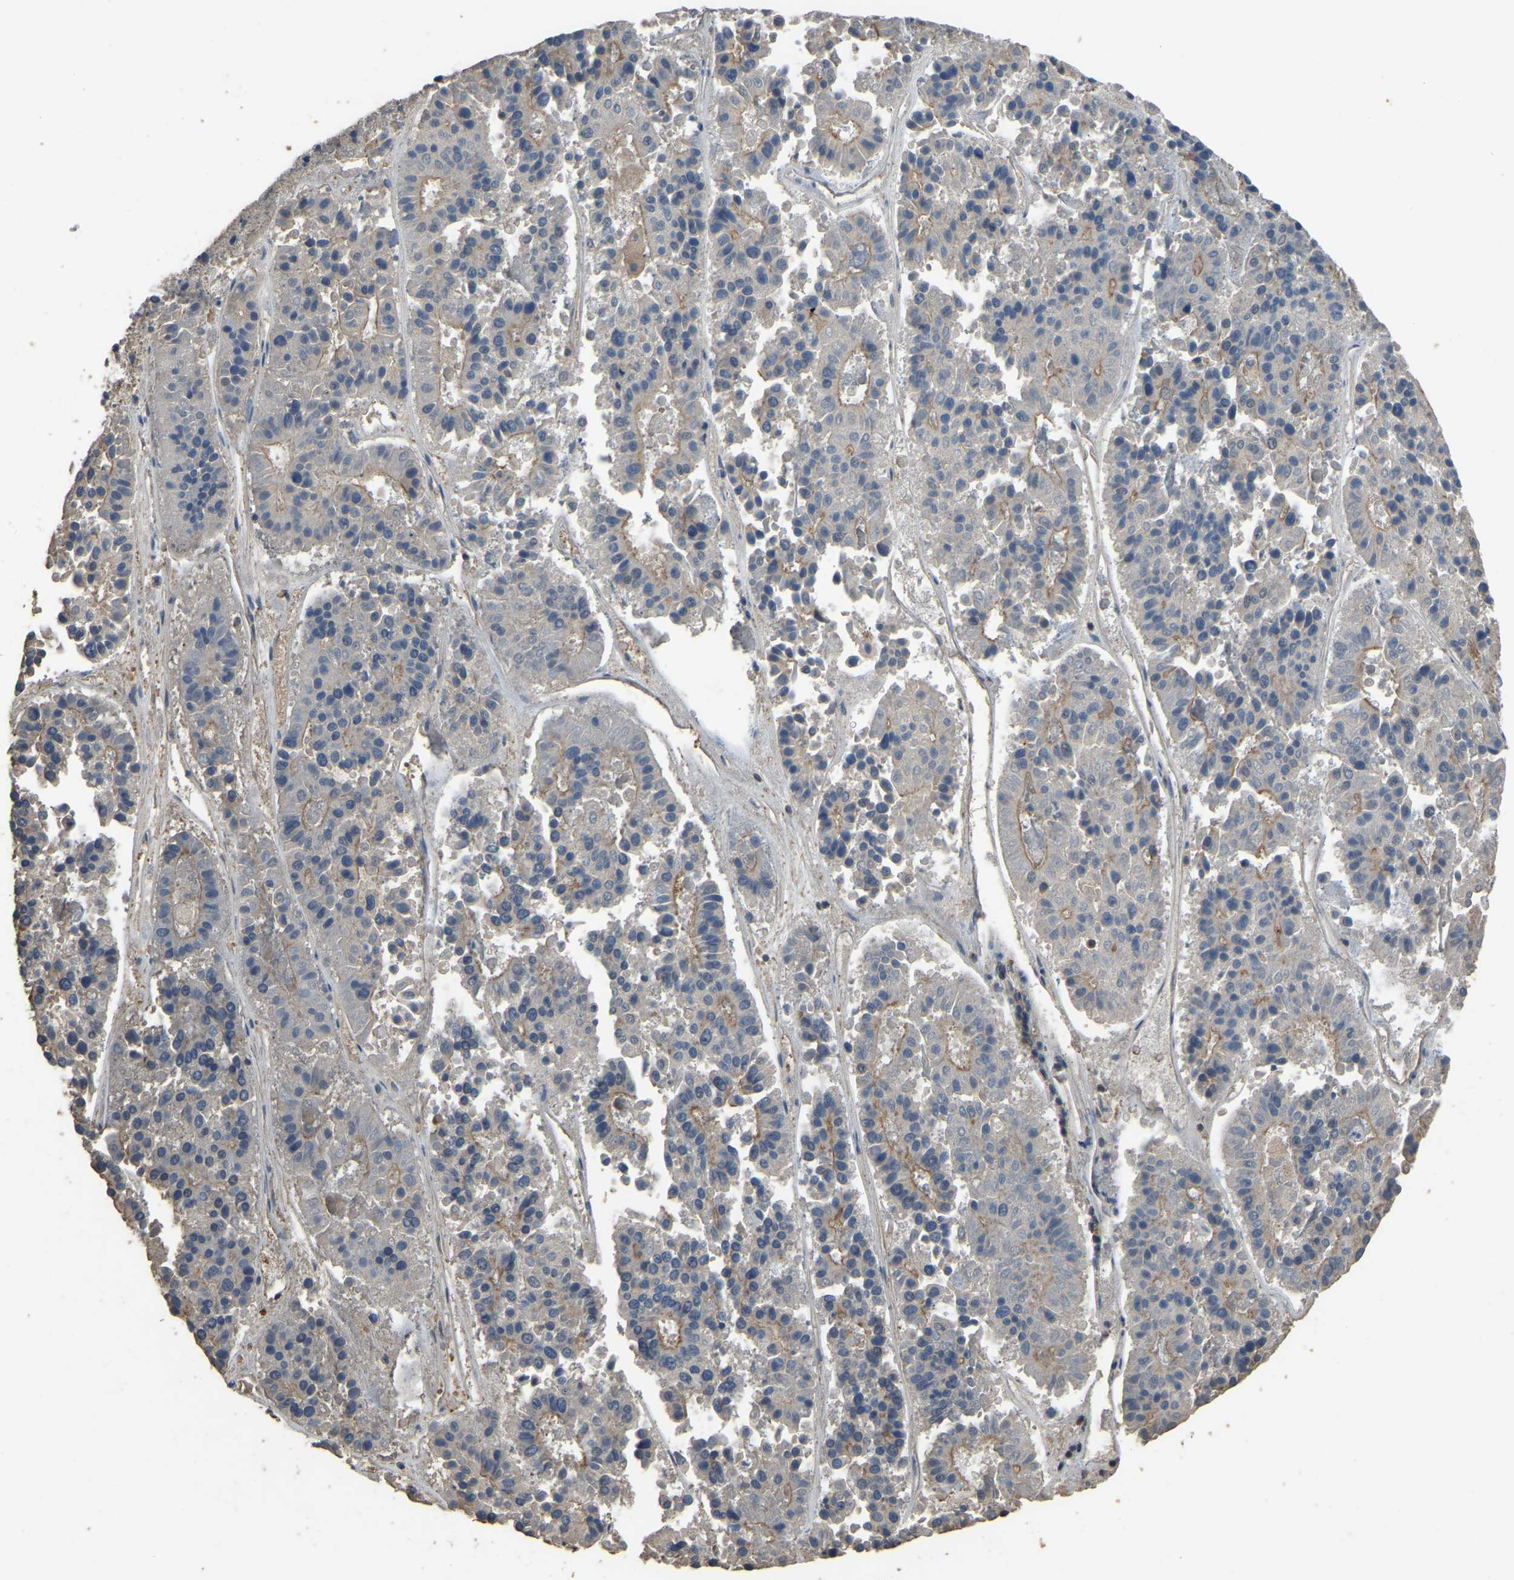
{"staining": {"intensity": "negative", "quantity": "none", "location": "none"}, "tissue": "pancreatic cancer", "cell_type": "Tumor cells", "image_type": "cancer", "snomed": [{"axis": "morphology", "description": "Adenocarcinoma, NOS"}, {"axis": "topography", "description": "Pancreas"}], "caption": "An immunohistochemistry (IHC) photomicrograph of pancreatic adenocarcinoma is shown. There is no staining in tumor cells of pancreatic adenocarcinoma.", "gene": "FHIT", "patient": {"sex": "male", "age": 50}}